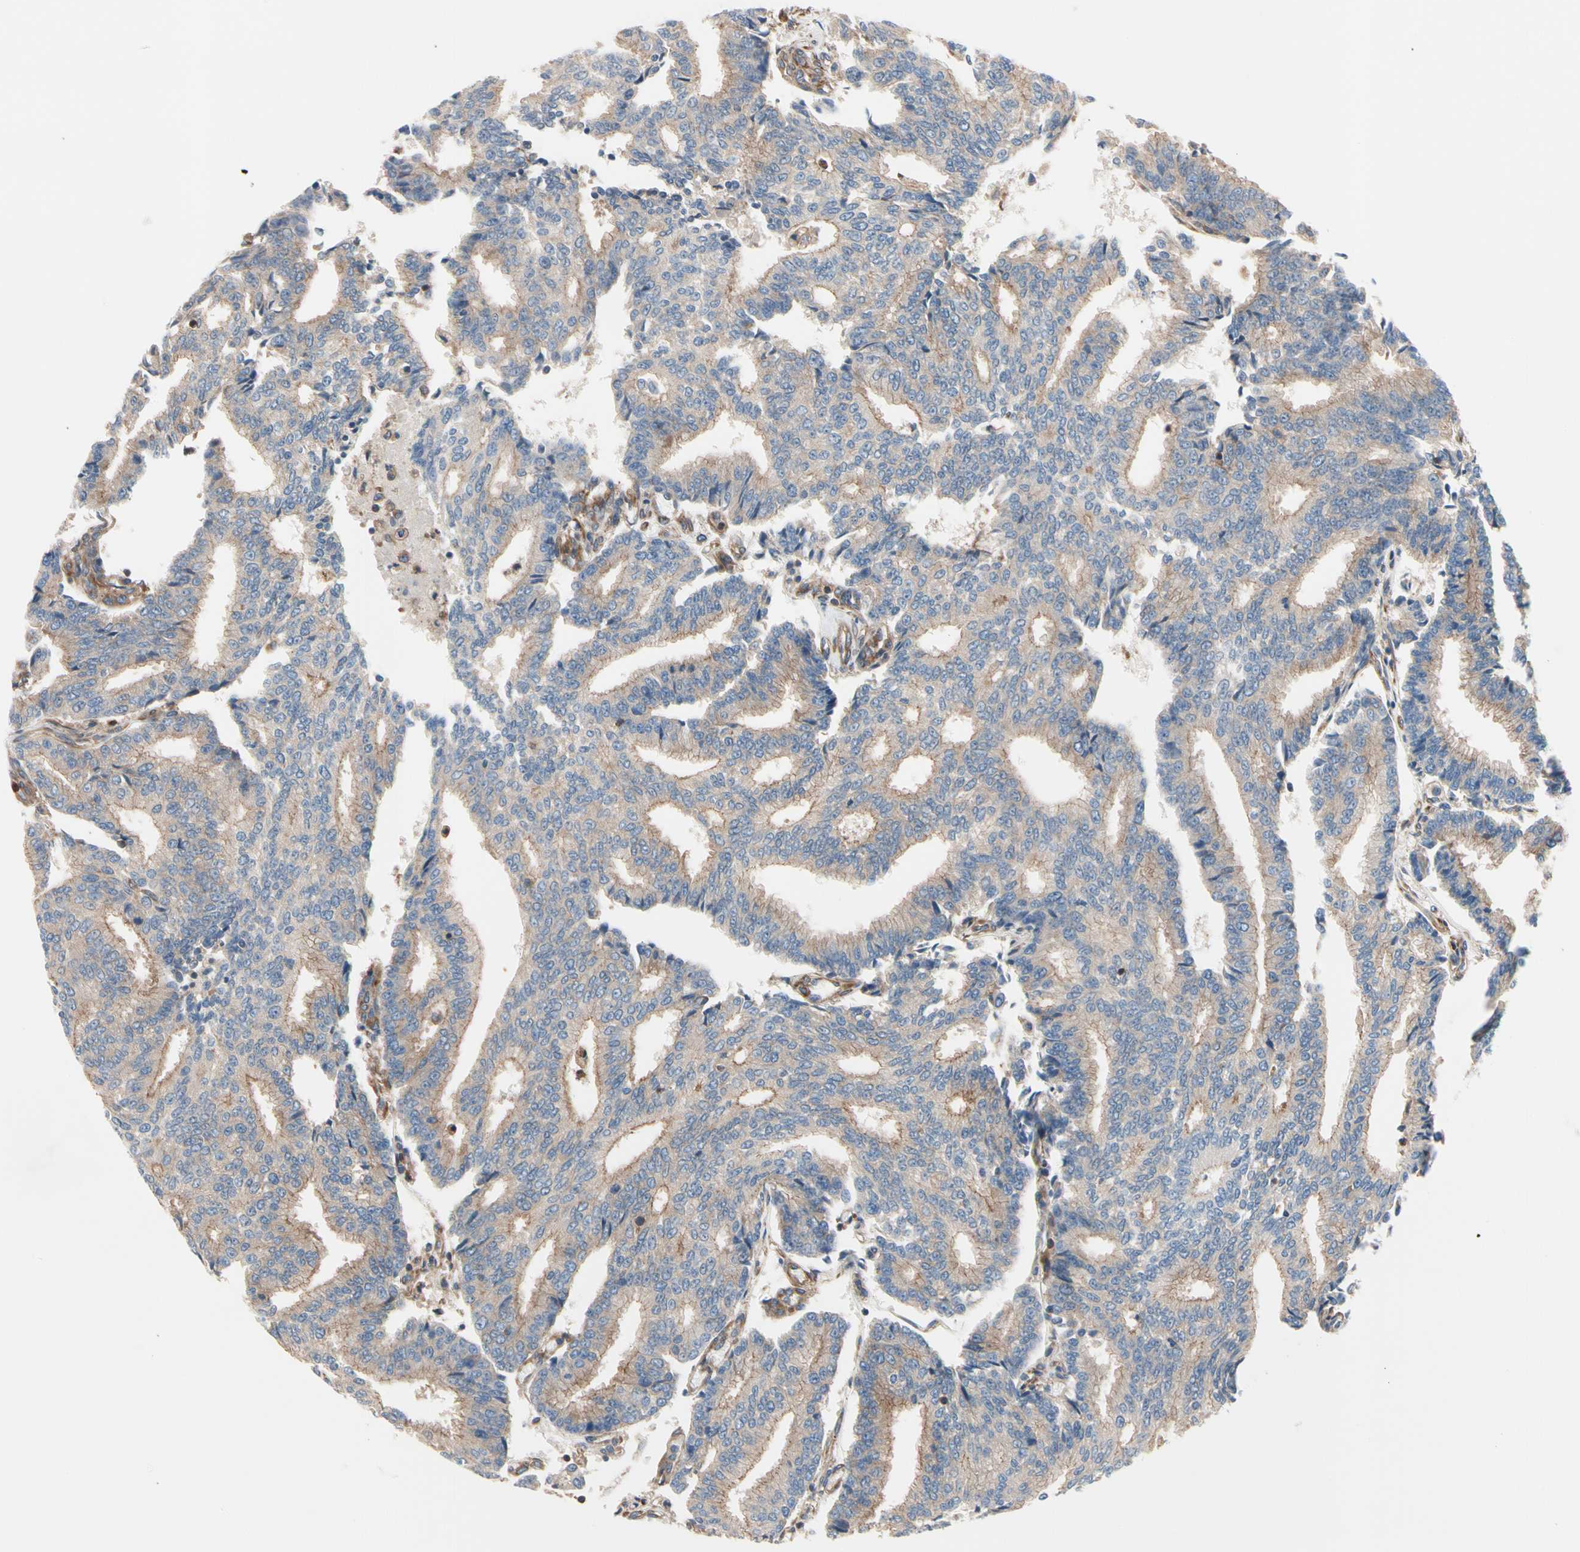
{"staining": {"intensity": "weak", "quantity": "25%-75%", "location": "cytoplasmic/membranous"}, "tissue": "prostate cancer", "cell_type": "Tumor cells", "image_type": "cancer", "snomed": [{"axis": "morphology", "description": "Adenocarcinoma, High grade"}, {"axis": "topography", "description": "Prostate"}], "caption": "High-grade adenocarcinoma (prostate) stained with IHC displays weak cytoplasmic/membranous expression in about 25%-75% of tumor cells. The protein of interest is stained brown, and the nuclei are stained in blue (DAB (3,3'-diaminobenzidine) IHC with brightfield microscopy, high magnification).", "gene": "ROCK1", "patient": {"sex": "male", "age": 55}}